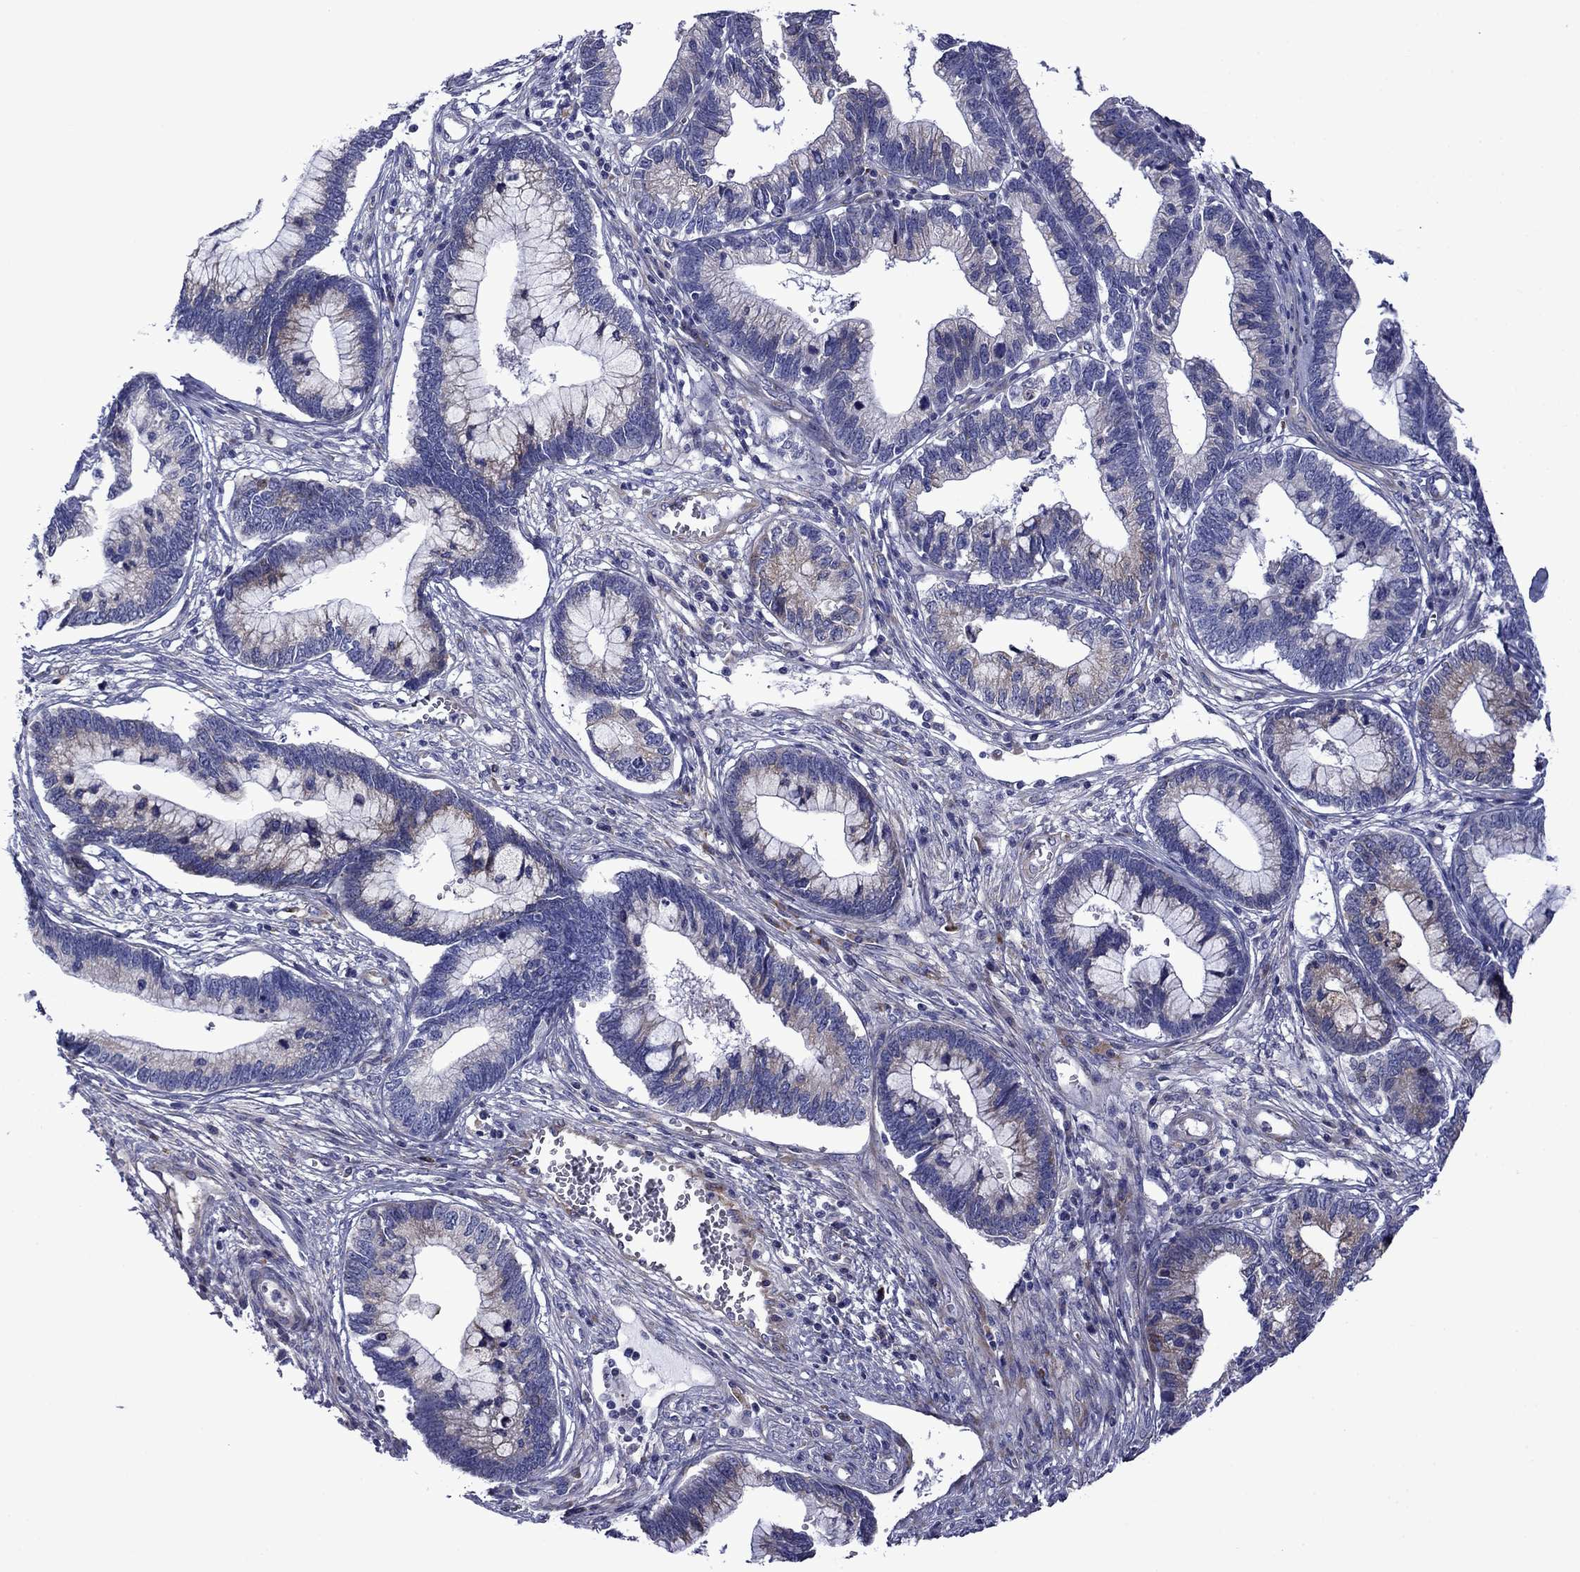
{"staining": {"intensity": "negative", "quantity": "none", "location": "none"}, "tissue": "cervical cancer", "cell_type": "Tumor cells", "image_type": "cancer", "snomed": [{"axis": "morphology", "description": "Adenocarcinoma, NOS"}, {"axis": "topography", "description": "Cervix"}], "caption": "Image shows no significant protein expression in tumor cells of cervical cancer (adenocarcinoma).", "gene": "HSPG2", "patient": {"sex": "female", "age": 44}}